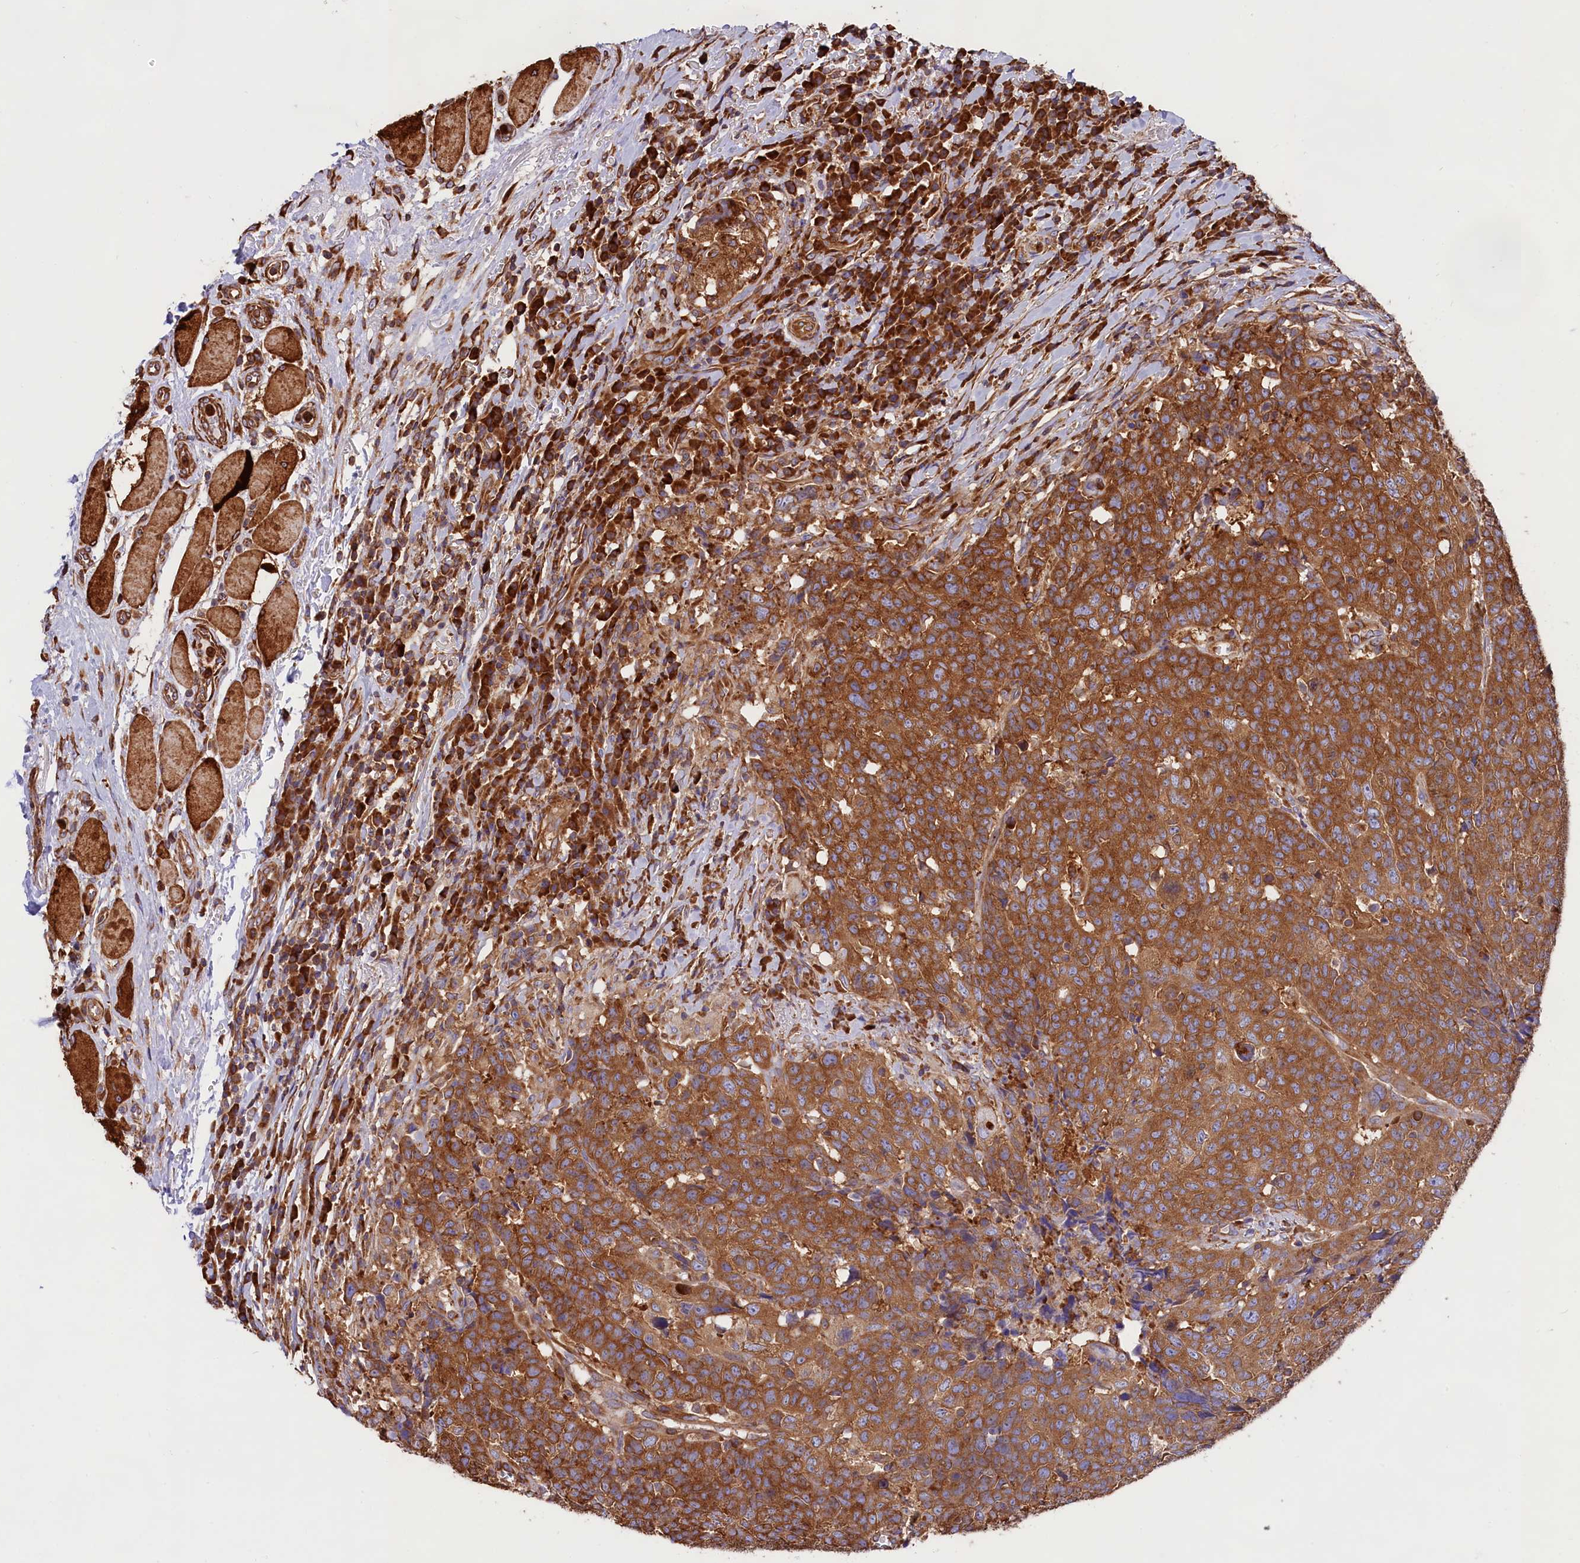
{"staining": {"intensity": "strong", "quantity": ">75%", "location": "cytoplasmic/membranous"}, "tissue": "head and neck cancer", "cell_type": "Tumor cells", "image_type": "cancer", "snomed": [{"axis": "morphology", "description": "Squamous cell carcinoma, NOS"}, {"axis": "topography", "description": "Head-Neck"}], "caption": "Immunohistochemical staining of human head and neck cancer exhibits strong cytoplasmic/membranous protein positivity in about >75% of tumor cells. The protein is stained brown, and the nuclei are stained in blue (DAB IHC with brightfield microscopy, high magnification).", "gene": "GYS1", "patient": {"sex": "male", "age": 66}}